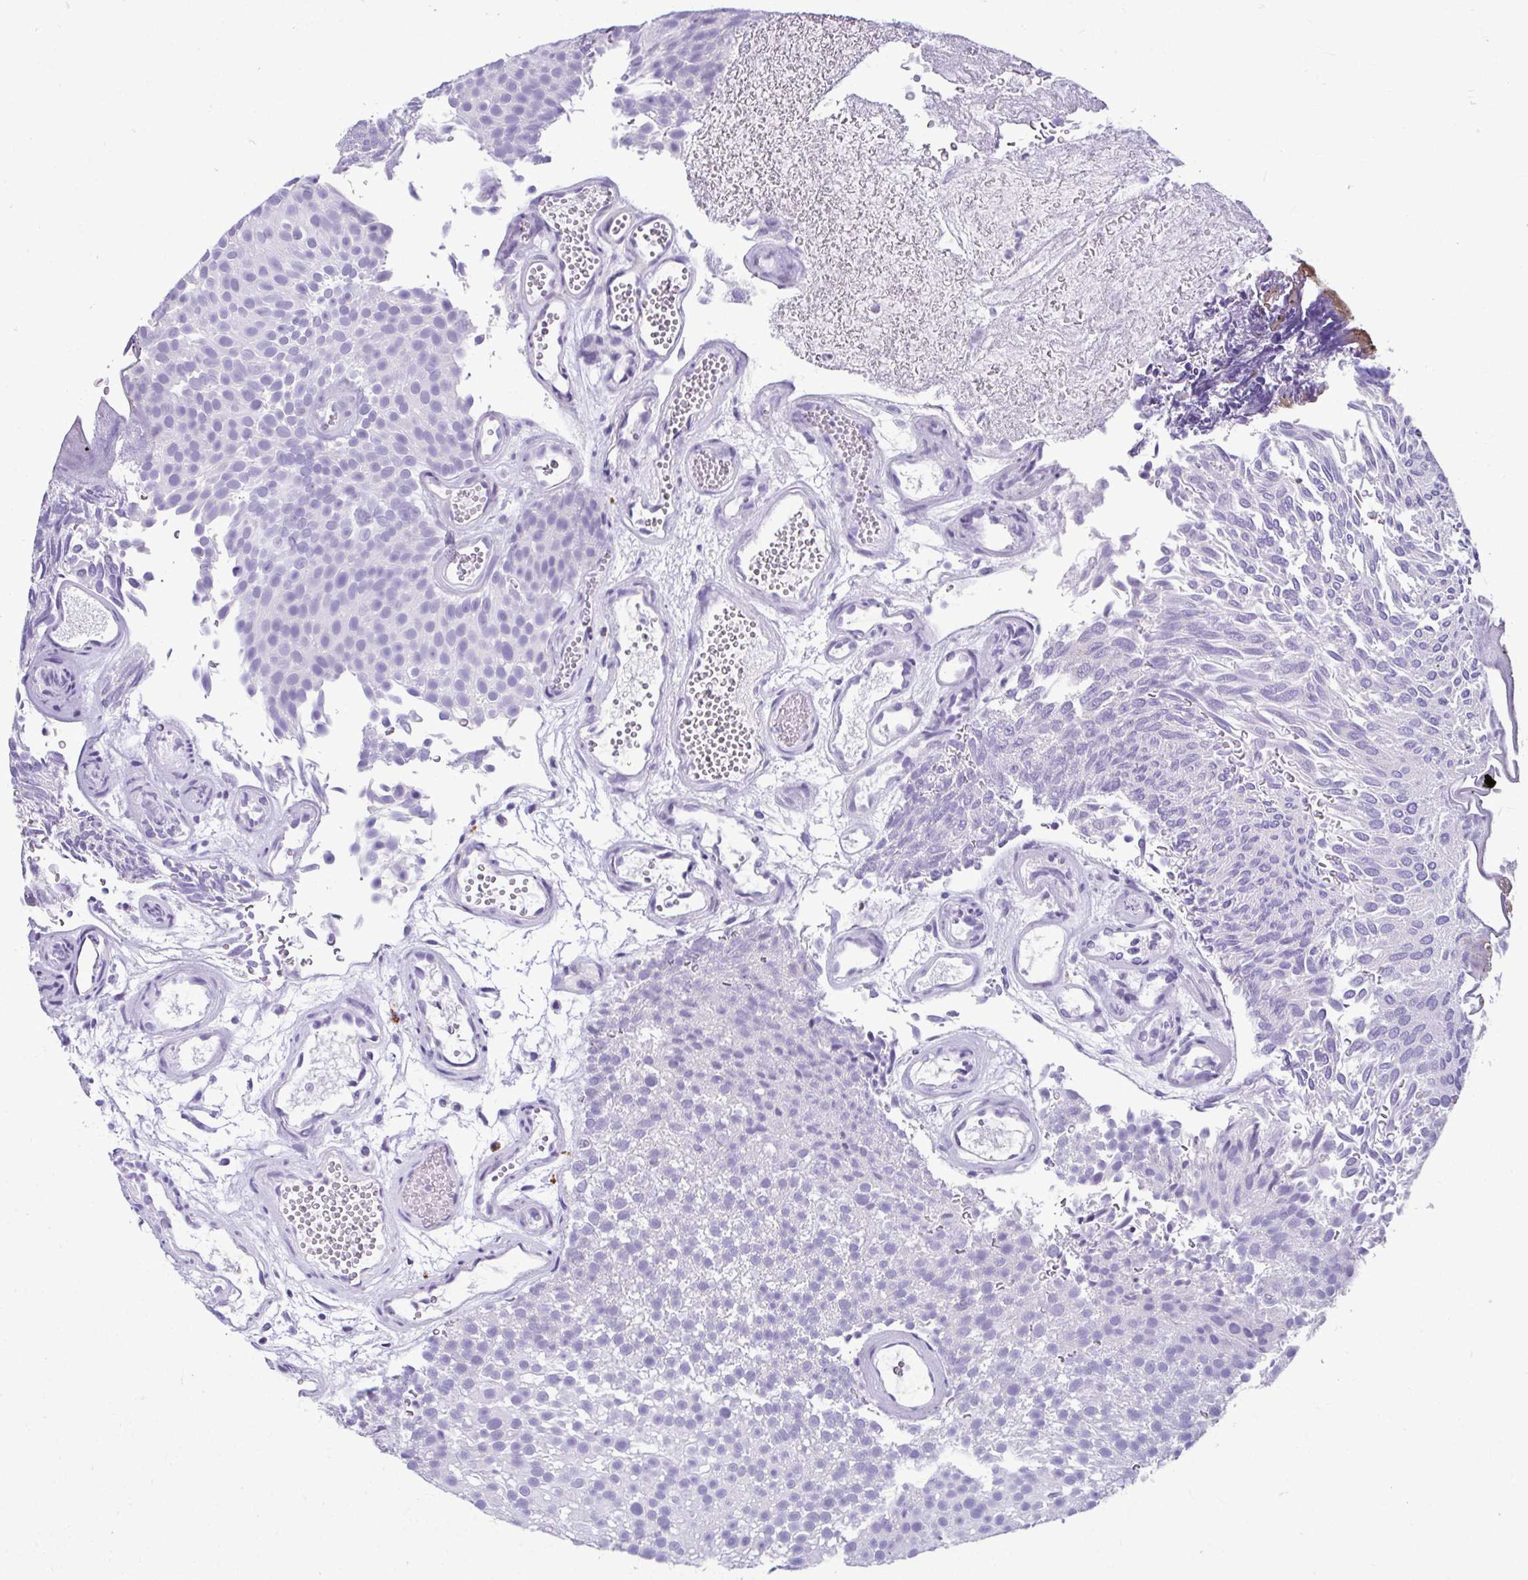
{"staining": {"intensity": "negative", "quantity": "none", "location": "none"}, "tissue": "urothelial cancer", "cell_type": "Tumor cells", "image_type": "cancer", "snomed": [{"axis": "morphology", "description": "Urothelial carcinoma, Low grade"}, {"axis": "topography", "description": "Urinary bladder"}], "caption": "The IHC photomicrograph has no significant staining in tumor cells of low-grade urothelial carcinoma tissue. (DAB (3,3'-diaminobenzidine) immunohistochemistry visualized using brightfield microscopy, high magnification).", "gene": "SERPINI1", "patient": {"sex": "male", "age": 78}}